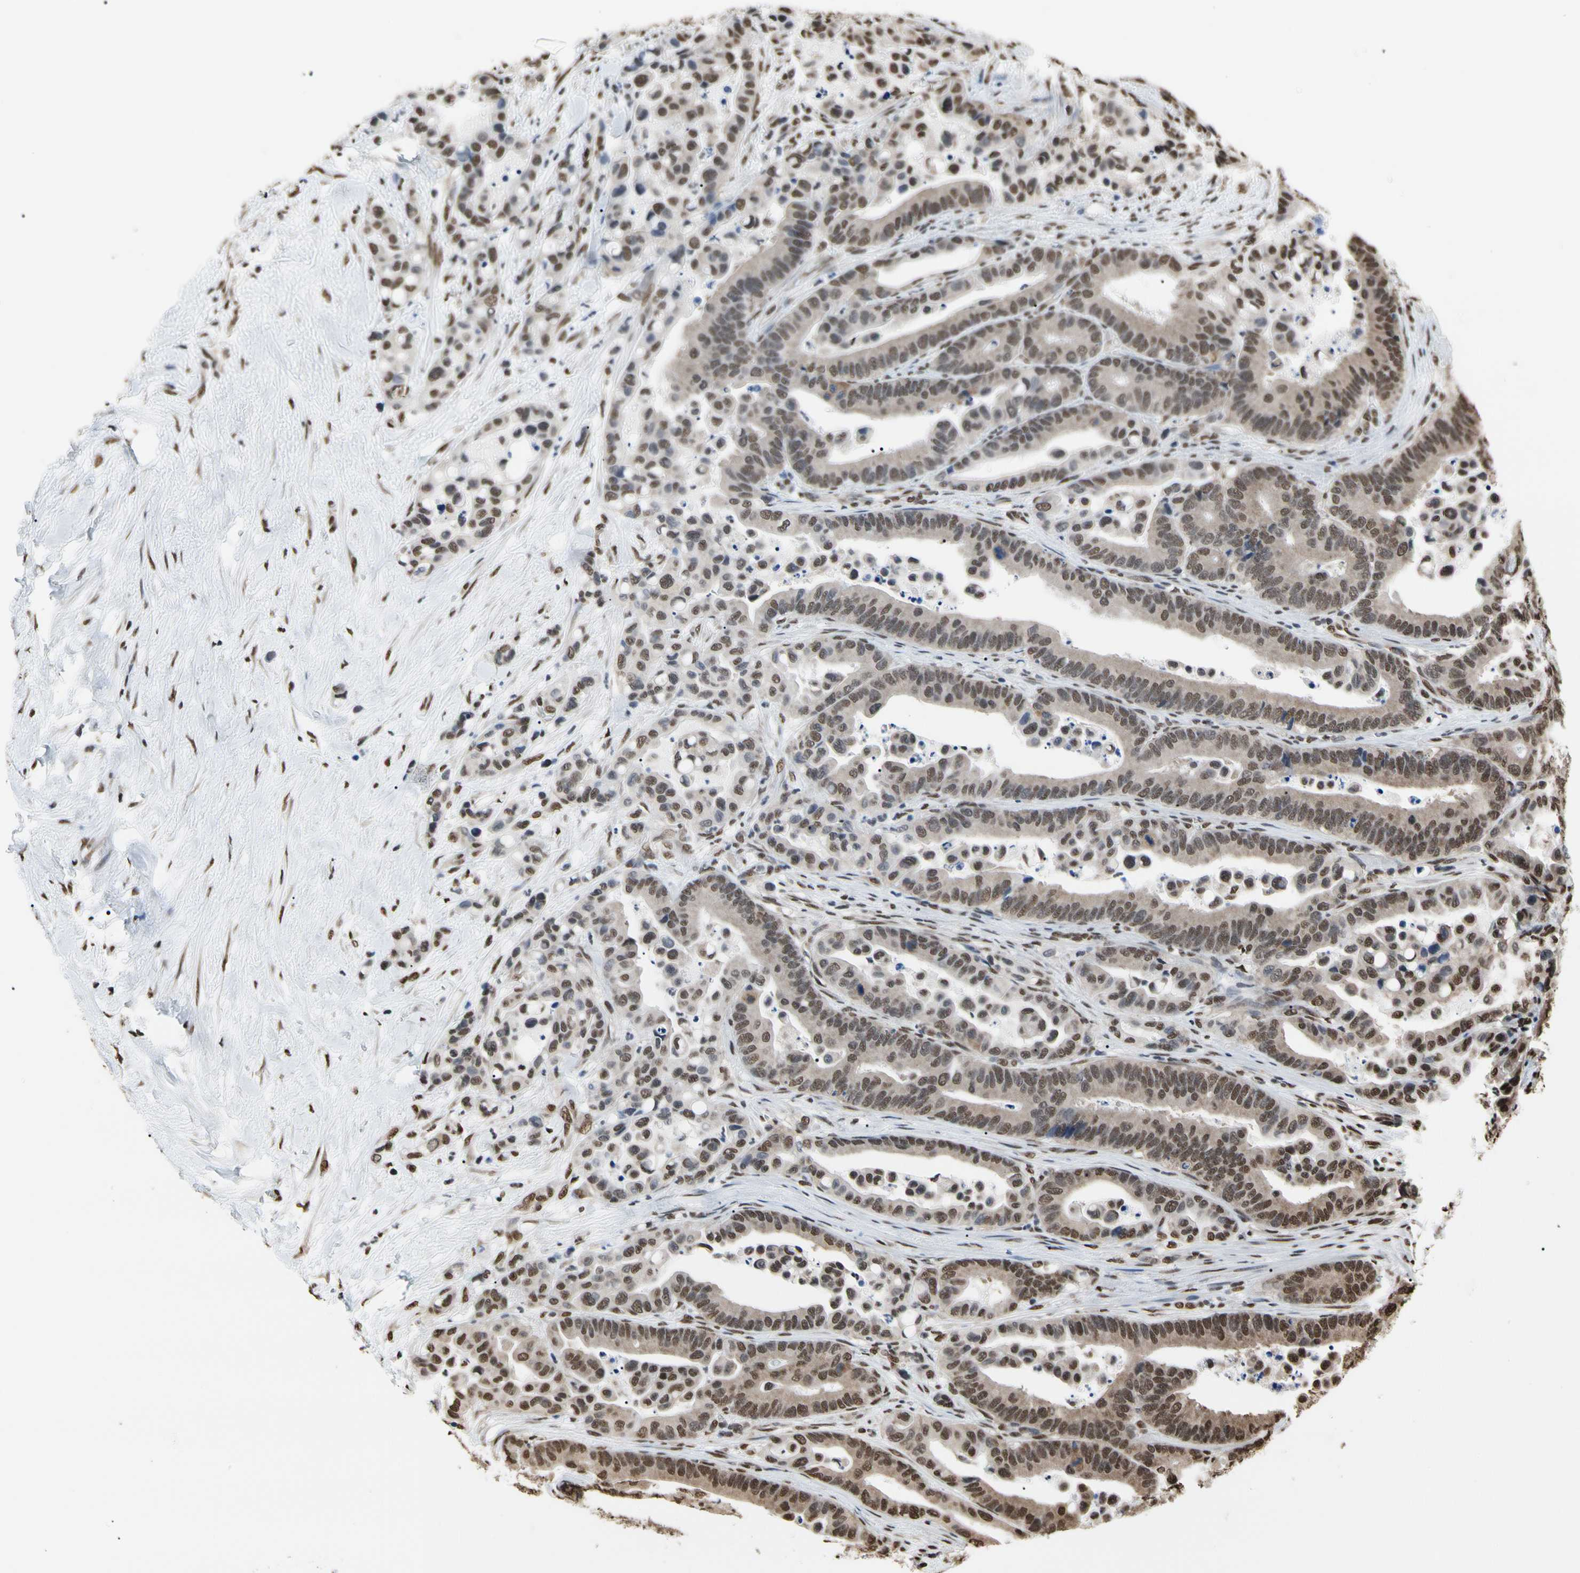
{"staining": {"intensity": "moderate", "quantity": ">75%", "location": "nuclear"}, "tissue": "colorectal cancer", "cell_type": "Tumor cells", "image_type": "cancer", "snomed": [{"axis": "morphology", "description": "Normal tissue, NOS"}, {"axis": "morphology", "description": "Adenocarcinoma, NOS"}, {"axis": "topography", "description": "Colon"}], "caption": "A brown stain shows moderate nuclear expression of a protein in human adenocarcinoma (colorectal) tumor cells.", "gene": "HNRNPK", "patient": {"sex": "male", "age": 82}}